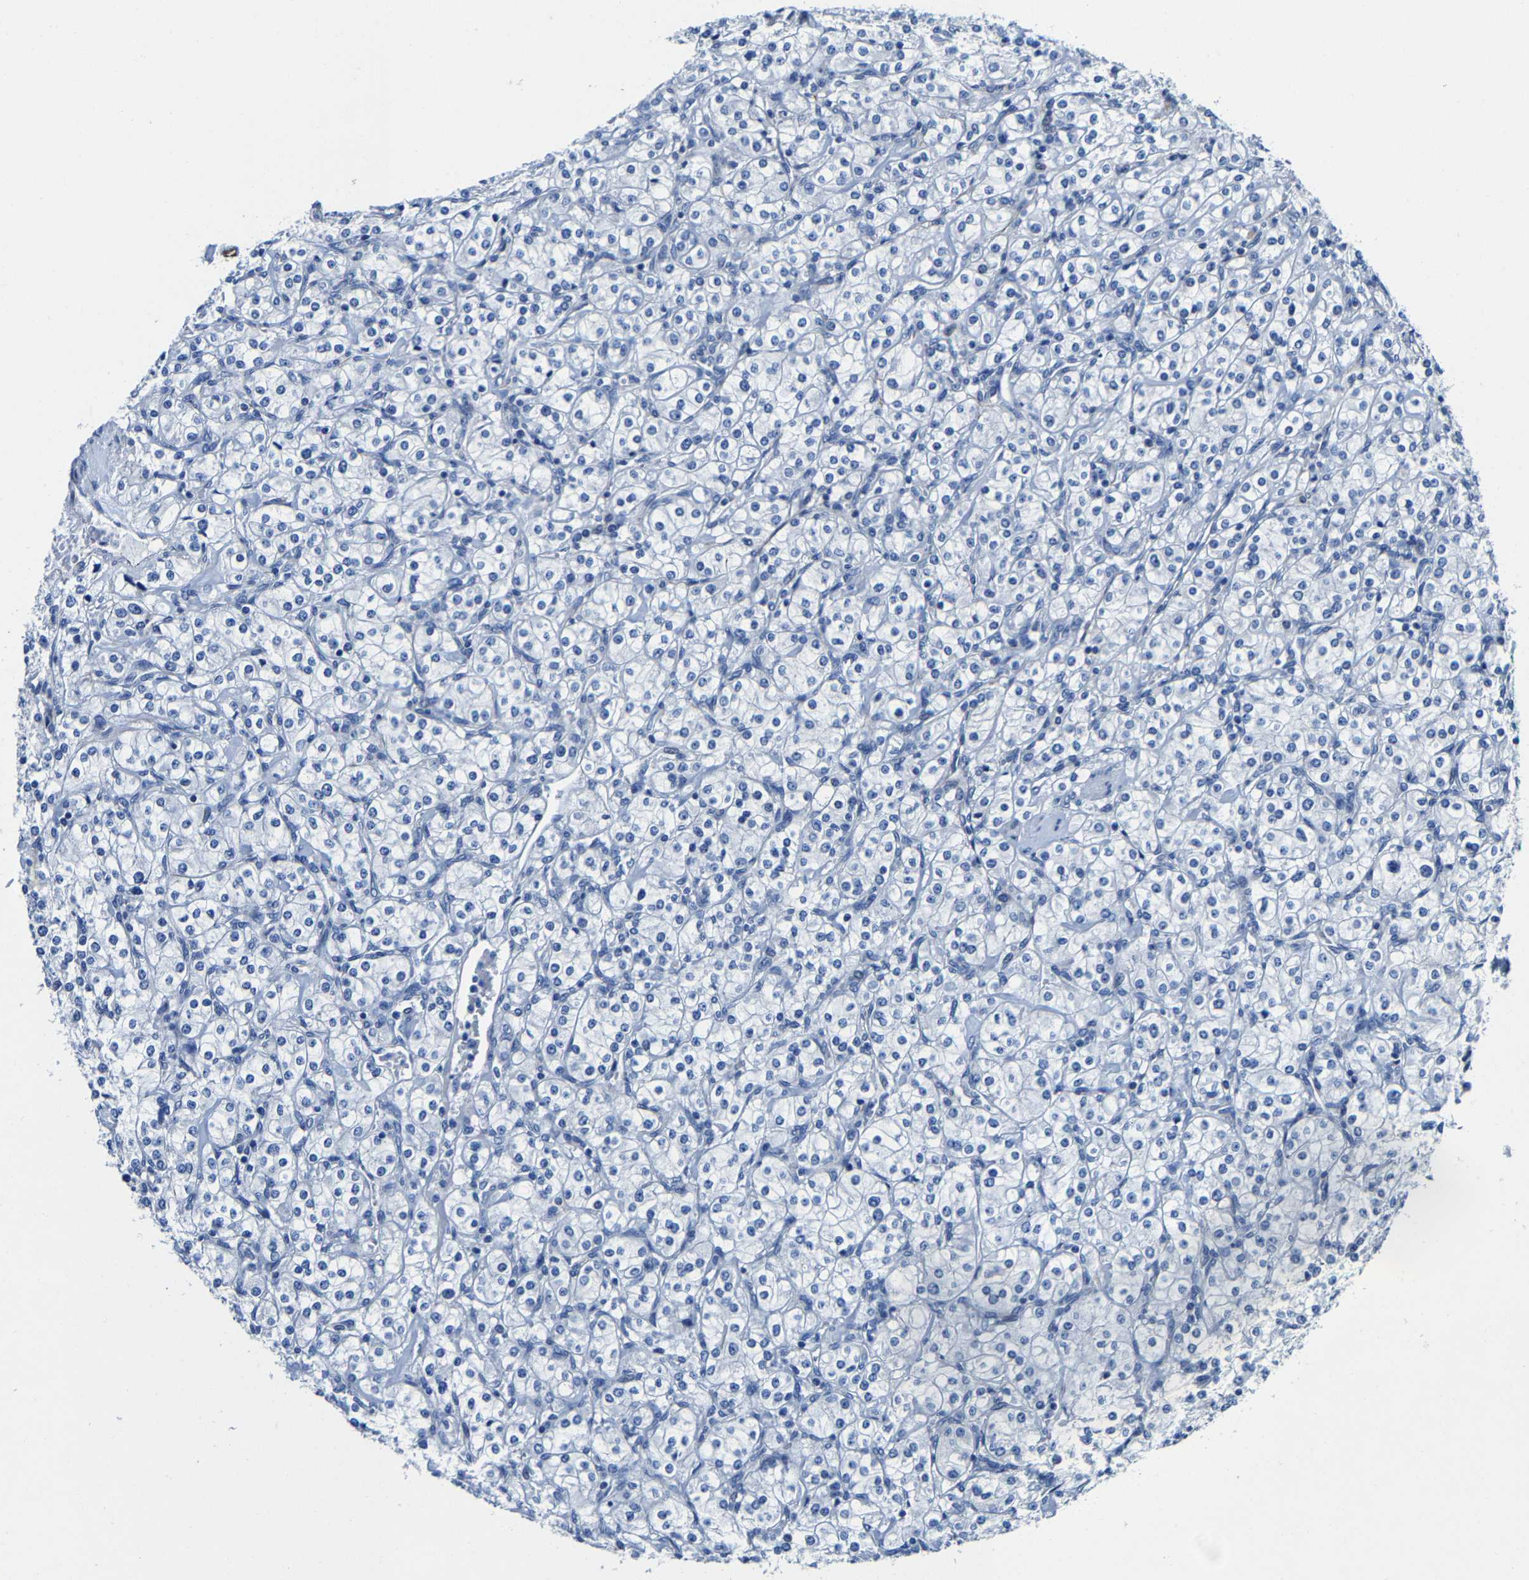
{"staining": {"intensity": "negative", "quantity": "none", "location": "none"}, "tissue": "renal cancer", "cell_type": "Tumor cells", "image_type": "cancer", "snomed": [{"axis": "morphology", "description": "Adenocarcinoma, NOS"}, {"axis": "topography", "description": "Kidney"}], "caption": "Image shows no protein positivity in tumor cells of renal cancer tissue.", "gene": "MMEL1", "patient": {"sex": "male", "age": 77}}